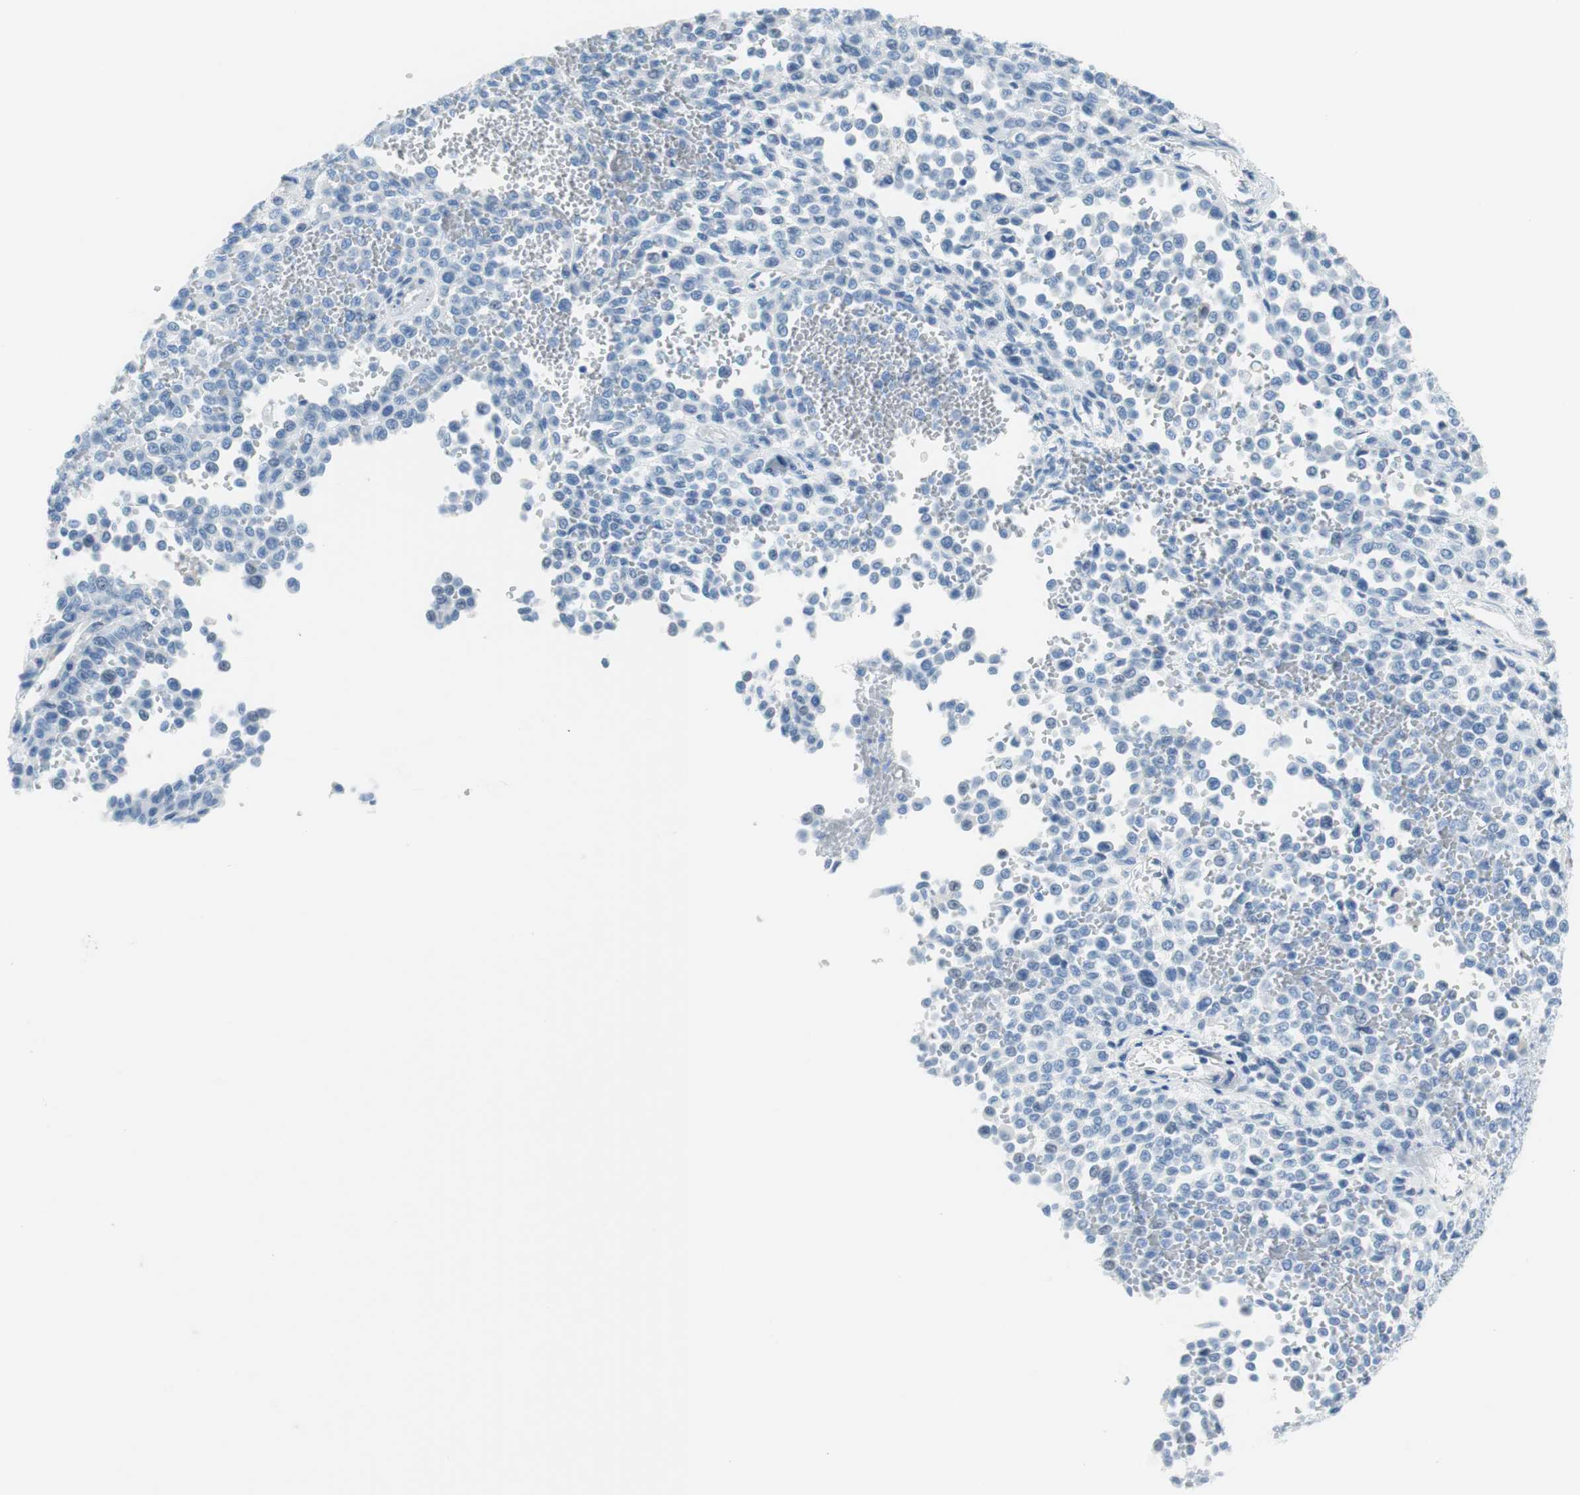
{"staining": {"intensity": "negative", "quantity": "none", "location": "none"}, "tissue": "melanoma", "cell_type": "Tumor cells", "image_type": "cancer", "snomed": [{"axis": "morphology", "description": "Malignant melanoma, Metastatic site"}, {"axis": "topography", "description": "Pancreas"}], "caption": "Tumor cells are negative for protein expression in human melanoma.", "gene": "MYH1", "patient": {"sex": "female", "age": 30}}